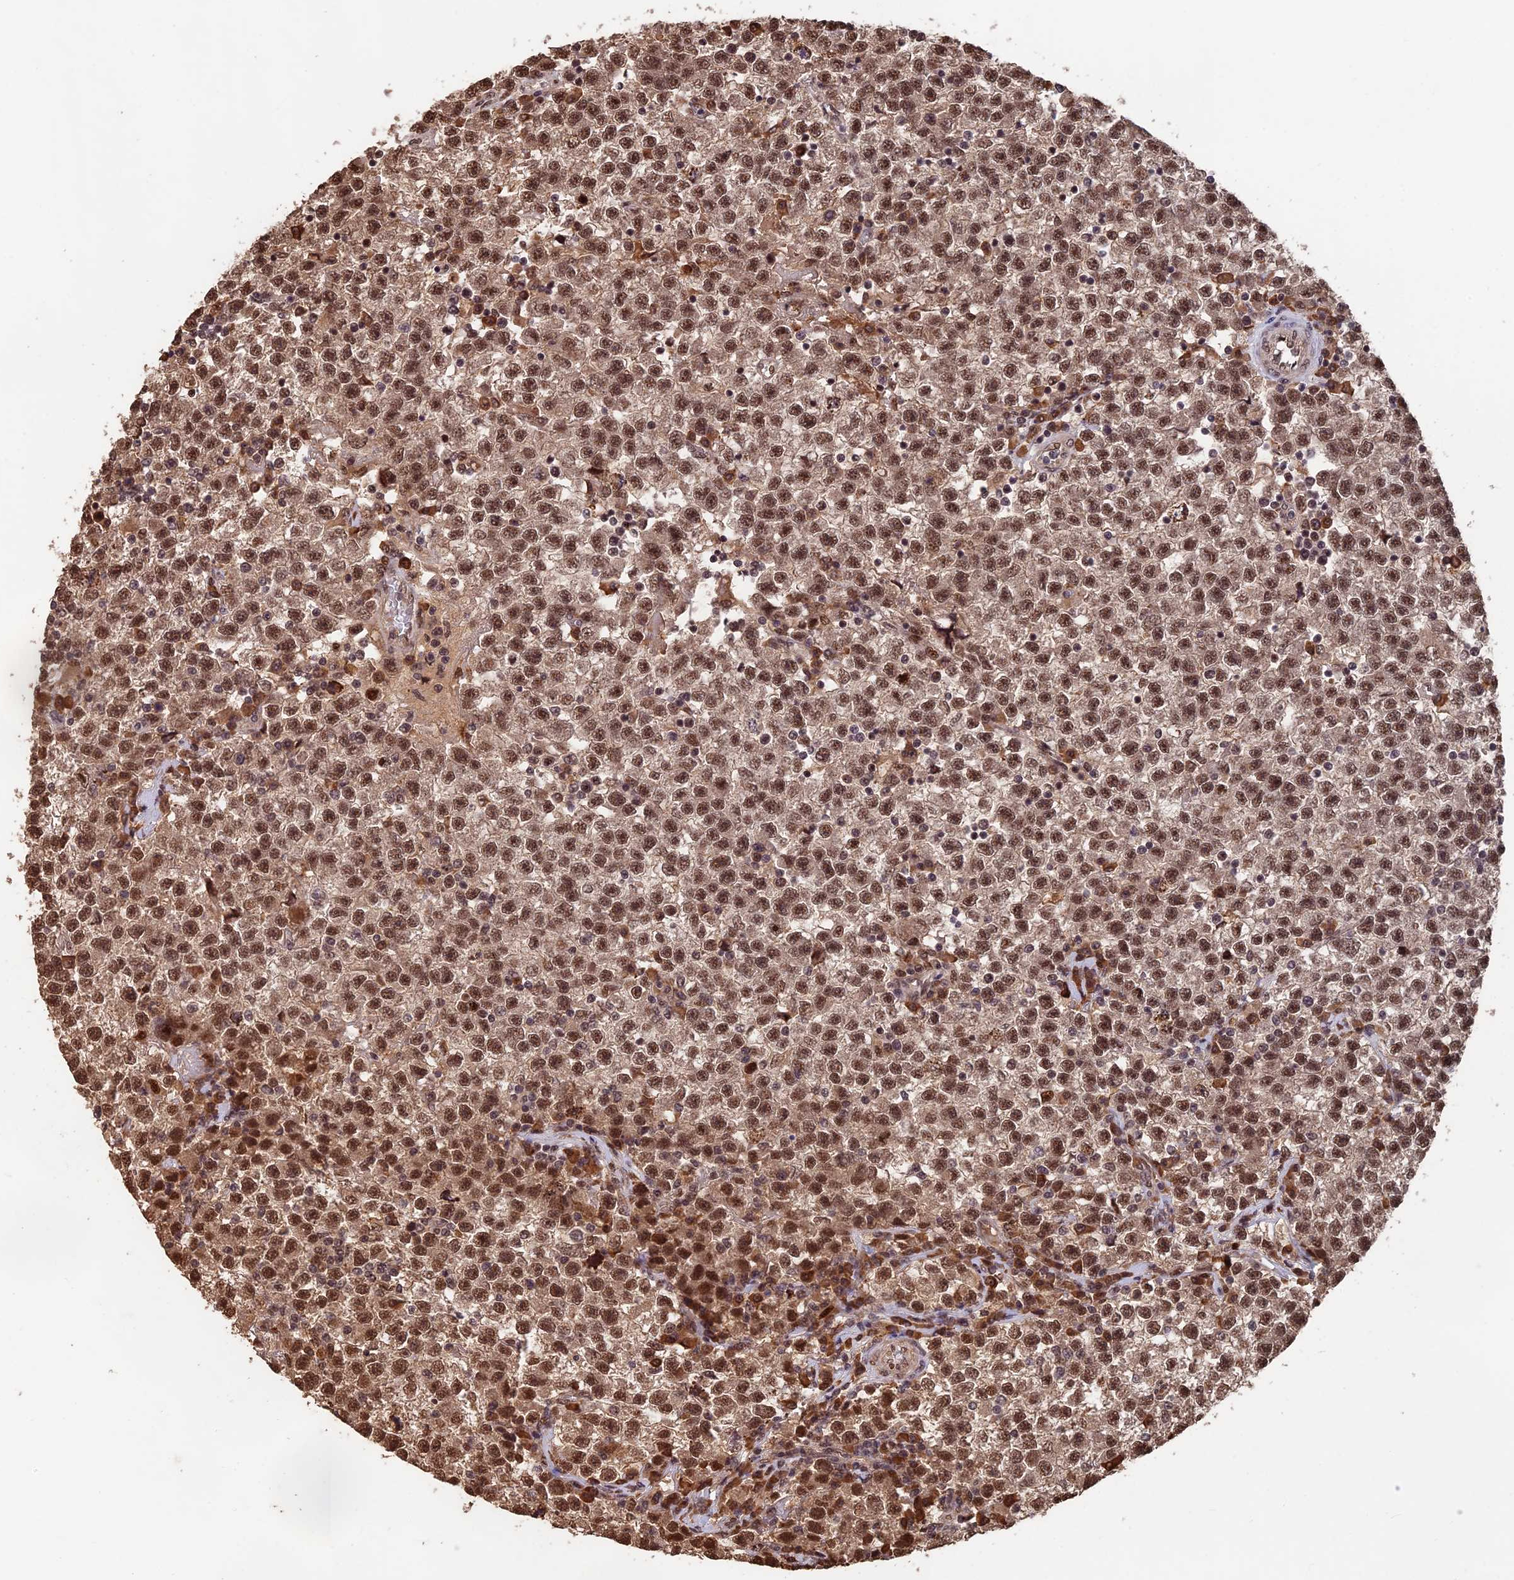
{"staining": {"intensity": "moderate", "quantity": ">75%", "location": "cytoplasmic/membranous,nuclear"}, "tissue": "testis cancer", "cell_type": "Tumor cells", "image_type": "cancer", "snomed": [{"axis": "morphology", "description": "Seminoma, NOS"}, {"axis": "topography", "description": "Testis"}], "caption": "An immunohistochemistry (IHC) histopathology image of neoplastic tissue is shown. Protein staining in brown shows moderate cytoplasmic/membranous and nuclear positivity in testis seminoma within tumor cells.", "gene": "OSBPL1A", "patient": {"sex": "male", "age": 22}}